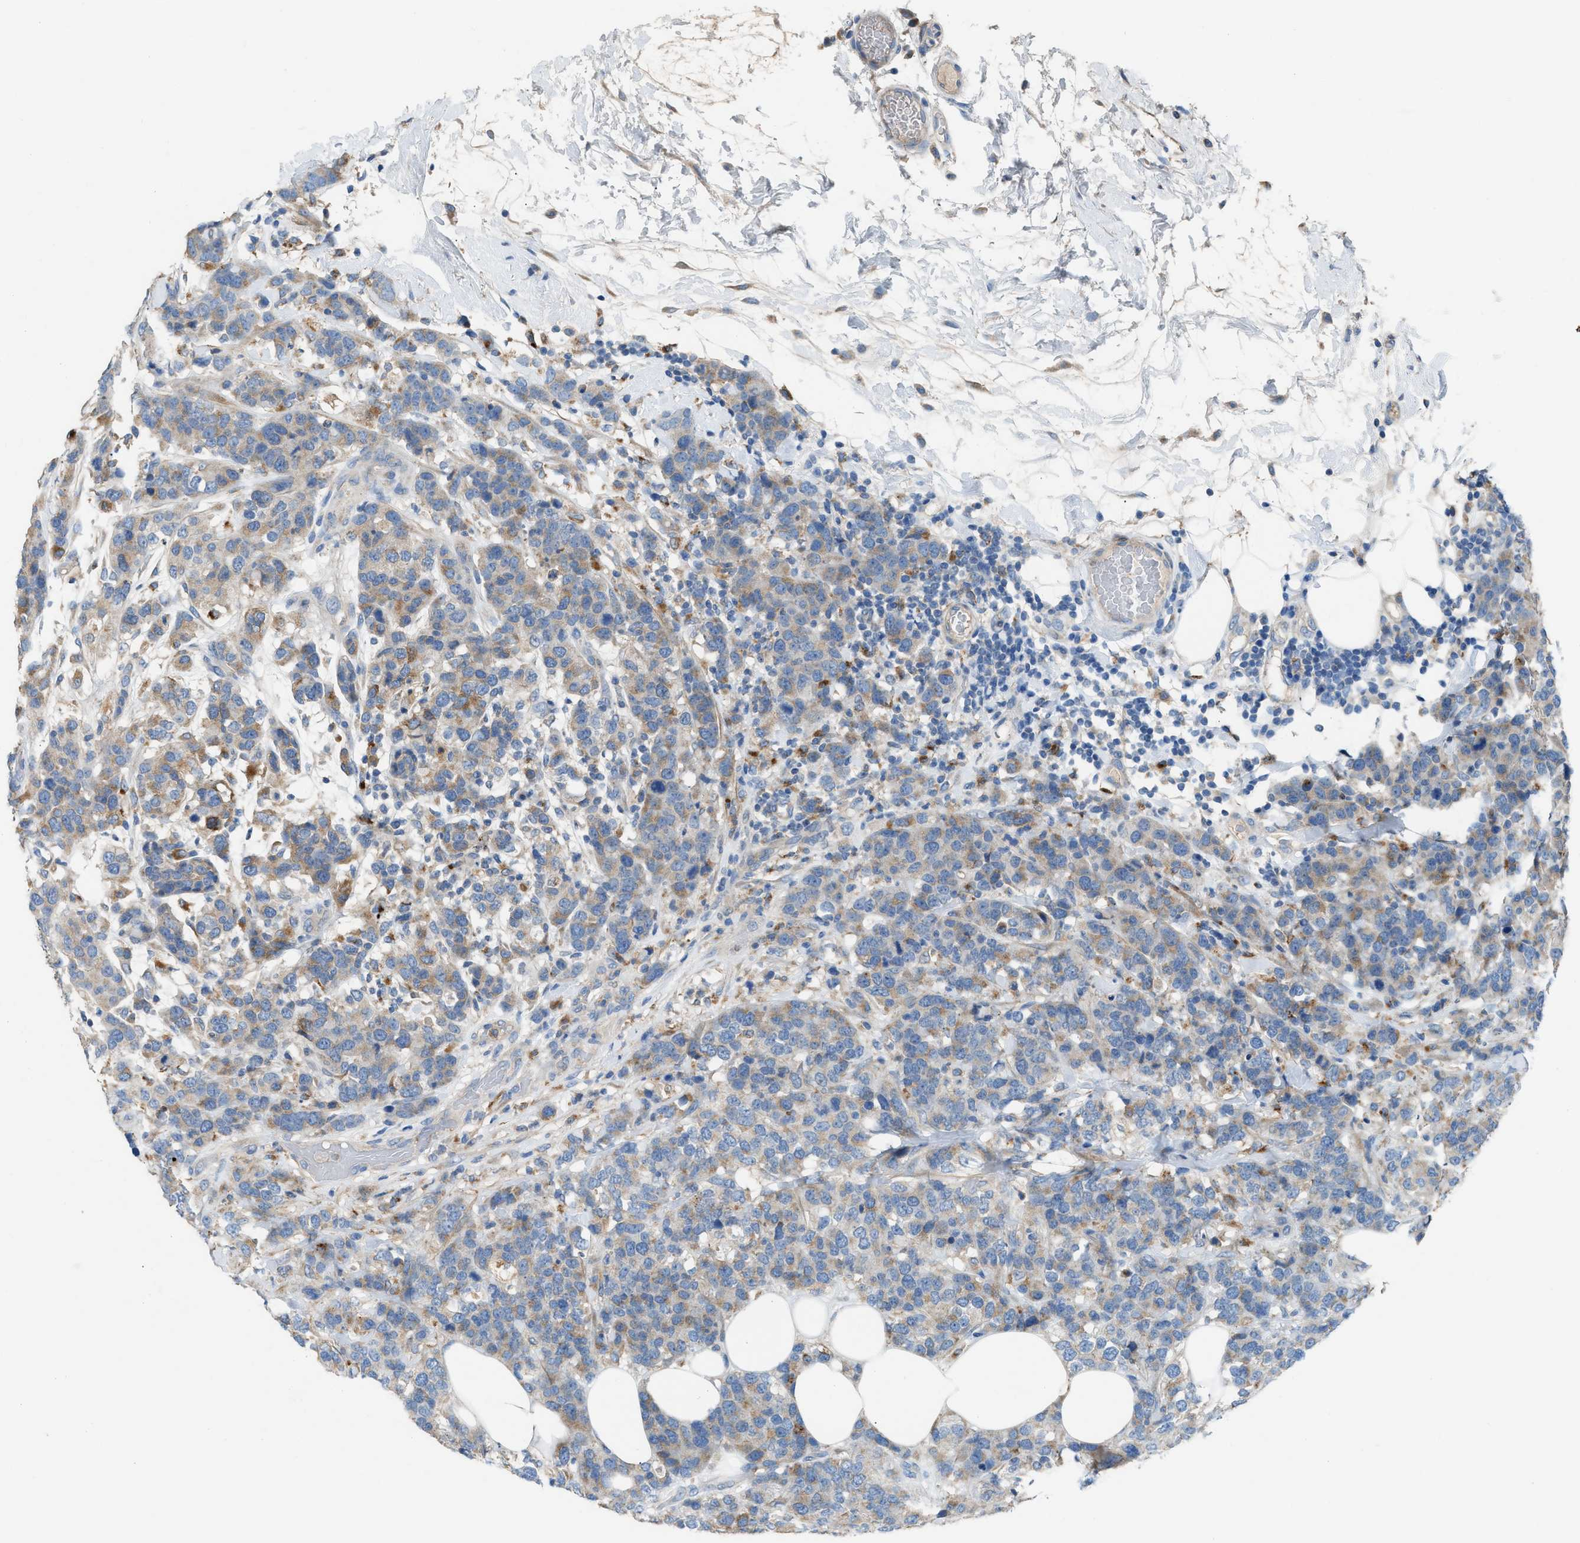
{"staining": {"intensity": "weak", "quantity": ">75%", "location": "cytoplasmic/membranous"}, "tissue": "breast cancer", "cell_type": "Tumor cells", "image_type": "cancer", "snomed": [{"axis": "morphology", "description": "Lobular carcinoma"}, {"axis": "topography", "description": "Breast"}], "caption": "IHC of human breast cancer (lobular carcinoma) exhibits low levels of weak cytoplasmic/membranous staining in about >75% of tumor cells.", "gene": "AOAH", "patient": {"sex": "female", "age": 59}}